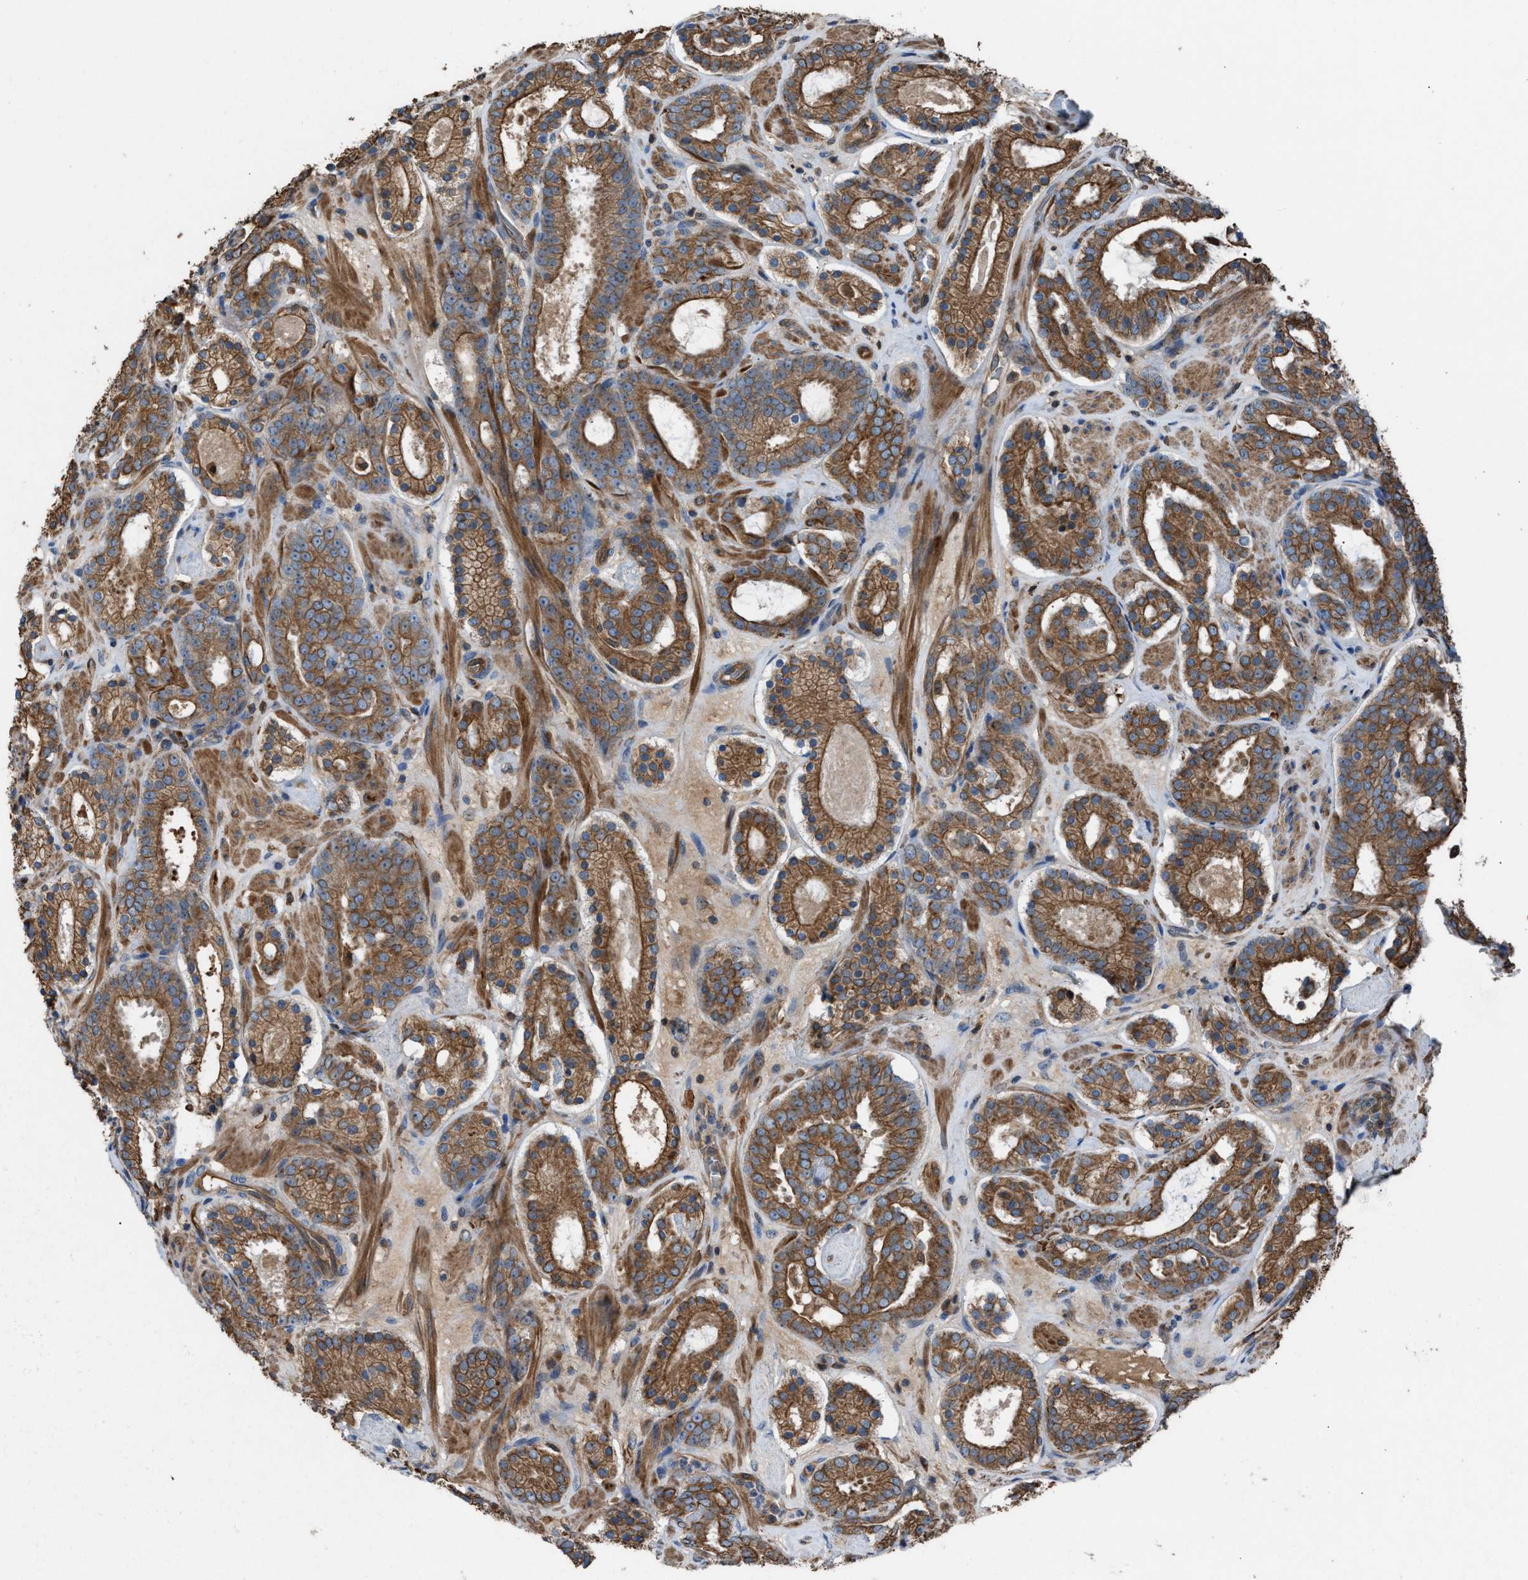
{"staining": {"intensity": "moderate", "quantity": ">75%", "location": "cytoplasmic/membranous"}, "tissue": "prostate cancer", "cell_type": "Tumor cells", "image_type": "cancer", "snomed": [{"axis": "morphology", "description": "Adenocarcinoma, Low grade"}, {"axis": "topography", "description": "Prostate"}], "caption": "About >75% of tumor cells in human adenocarcinoma (low-grade) (prostate) display moderate cytoplasmic/membranous protein staining as visualized by brown immunohistochemical staining.", "gene": "TPK1", "patient": {"sex": "male", "age": 69}}